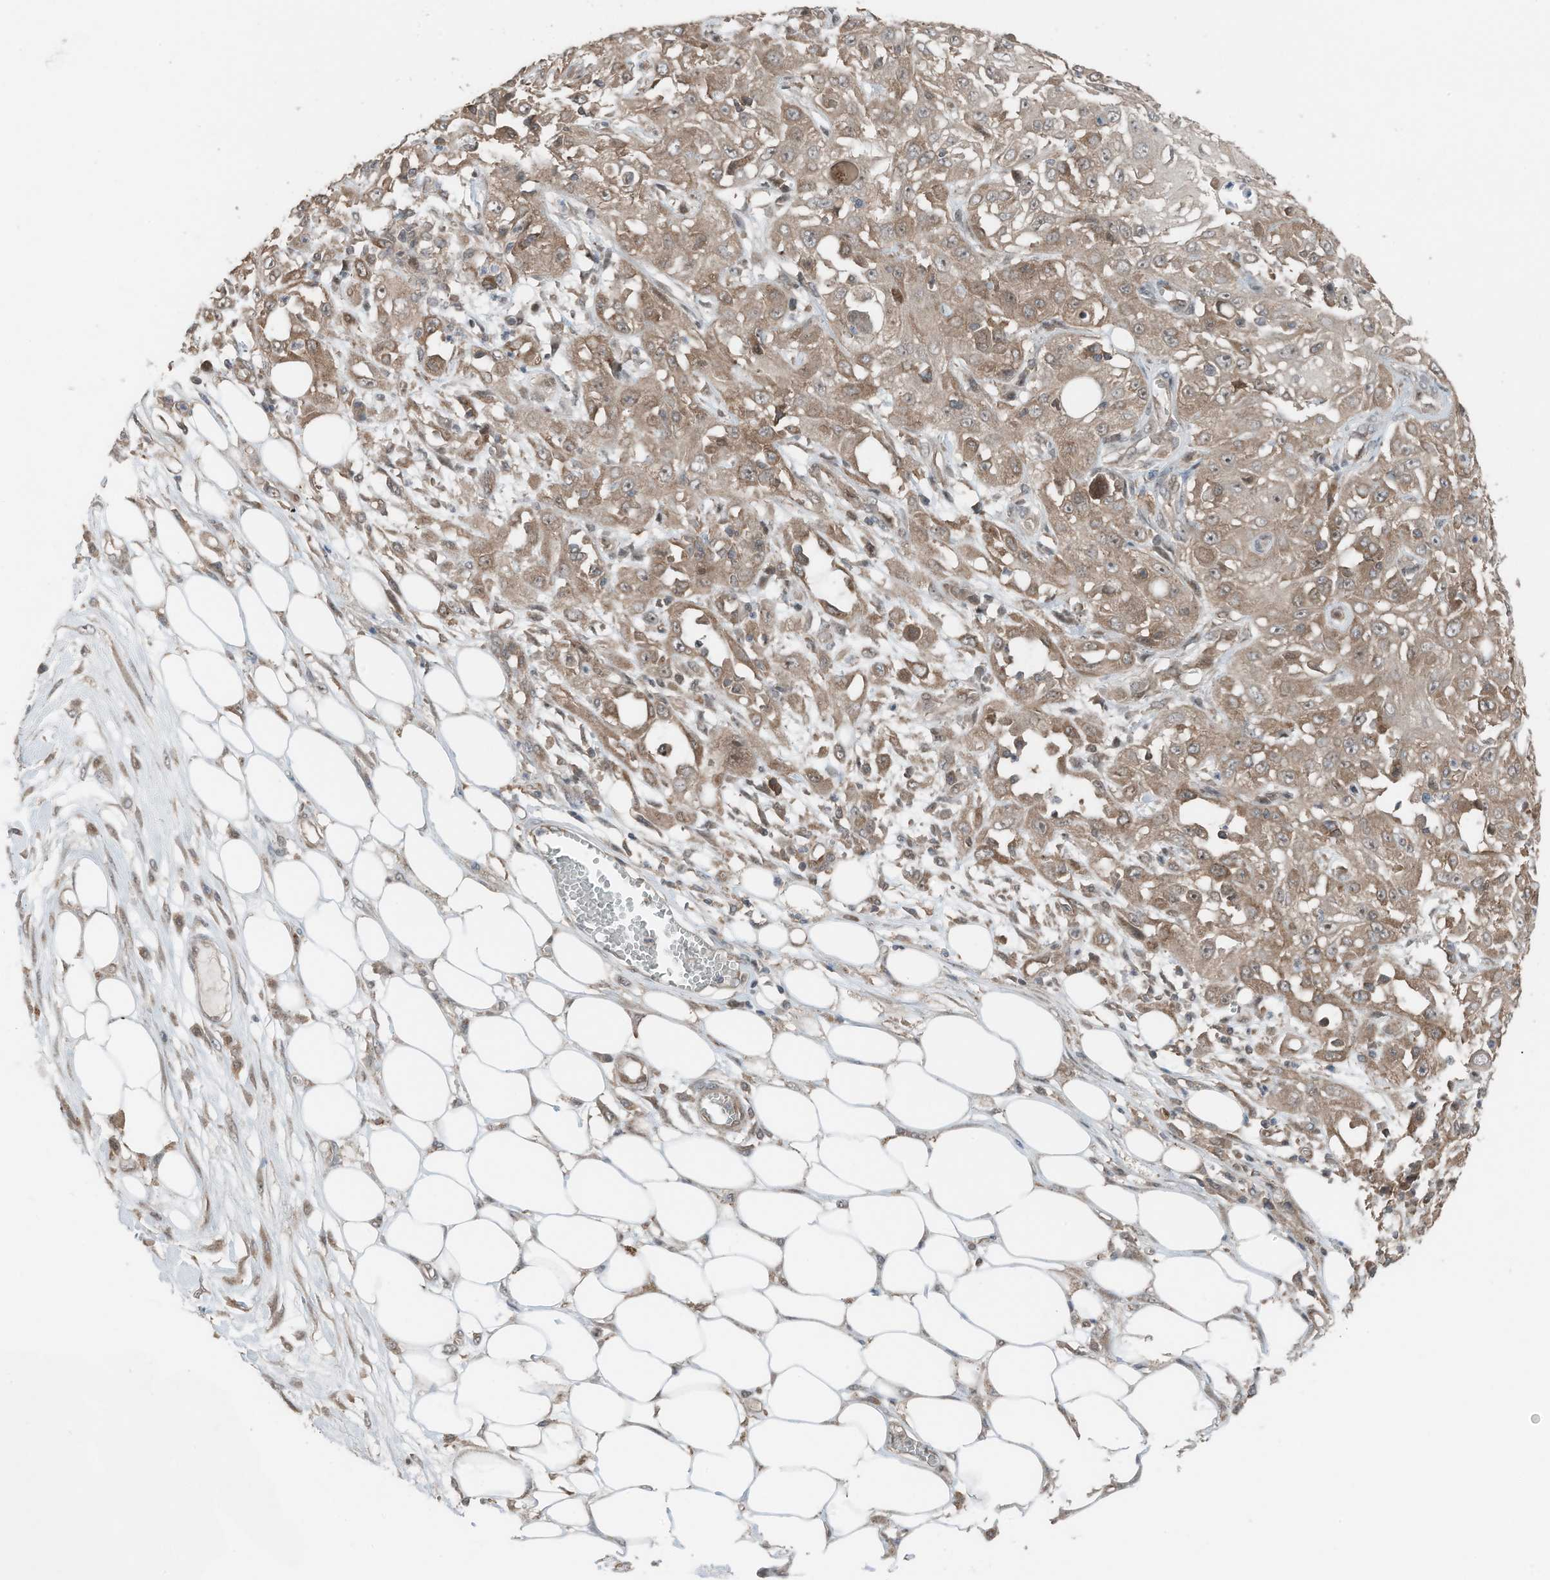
{"staining": {"intensity": "moderate", "quantity": "25%-75%", "location": "cytoplasmic/membranous,nuclear"}, "tissue": "skin cancer", "cell_type": "Tumor cells", "image_type": "cancer", "snomed": [{"axis": "morphology", "description": "Squamous cell carcinoma, NOS"}, {"axis": "morphology", "description": "Squamous cell carcinoma, metastatic, NOS"}, {"axis": "topography", "description": "Skin"}, {"axis": "topography", "description": "Lymph node"}], "caption": "Approximately 25%-75% of tumor cells in human skin cancer display moderate cytoplasmic/membranous and nuclear protein positivity as visualized by brown immunohistochemical staining.", "gene": "TXNDC9", "patient": {"sex": "male", "age": 75}}